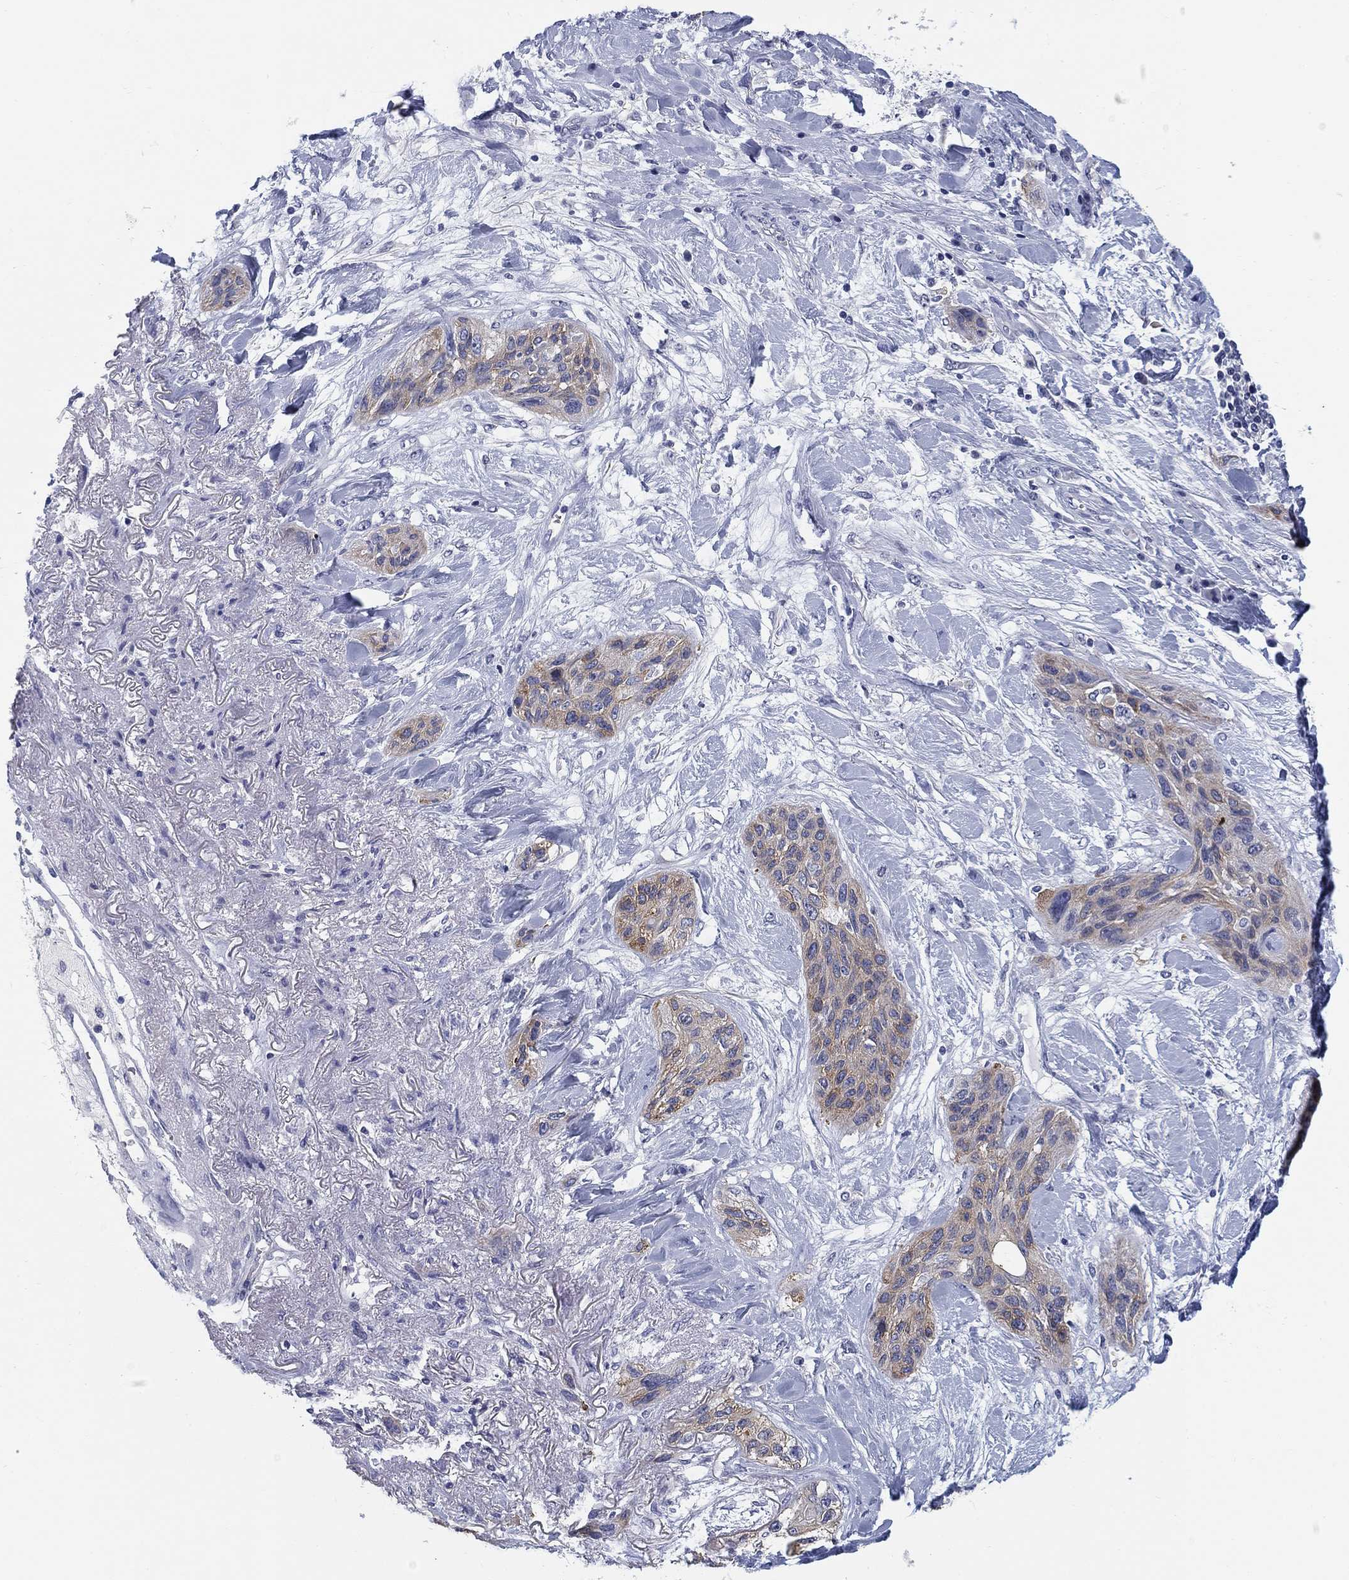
{"staining": {"intensity": "weak", "quantity": "25%-75%", "location": "cytoplasmic/membranous"}, "tissue": "lung cancer", "cell_type": "Tumor cells", "image_type": "cancer", "snomed": [{"axis": "morphology", "description": "Squamous cell carcinoma, NOS"}, {"axis": "topography", "description": "Lung"}], "caption": "IHC photomicrograph of neoplastic tissue: human squamous cell carcinoma (lung) stained using IHC displays low levels of weak protein expression localized specifically in the cytoplasmic/membranous of tumor cells, appearing as a cytoplasmic/membranous brown color.", "gene": "CLUL1", "patient": {"sex": "female", "age": 70}}